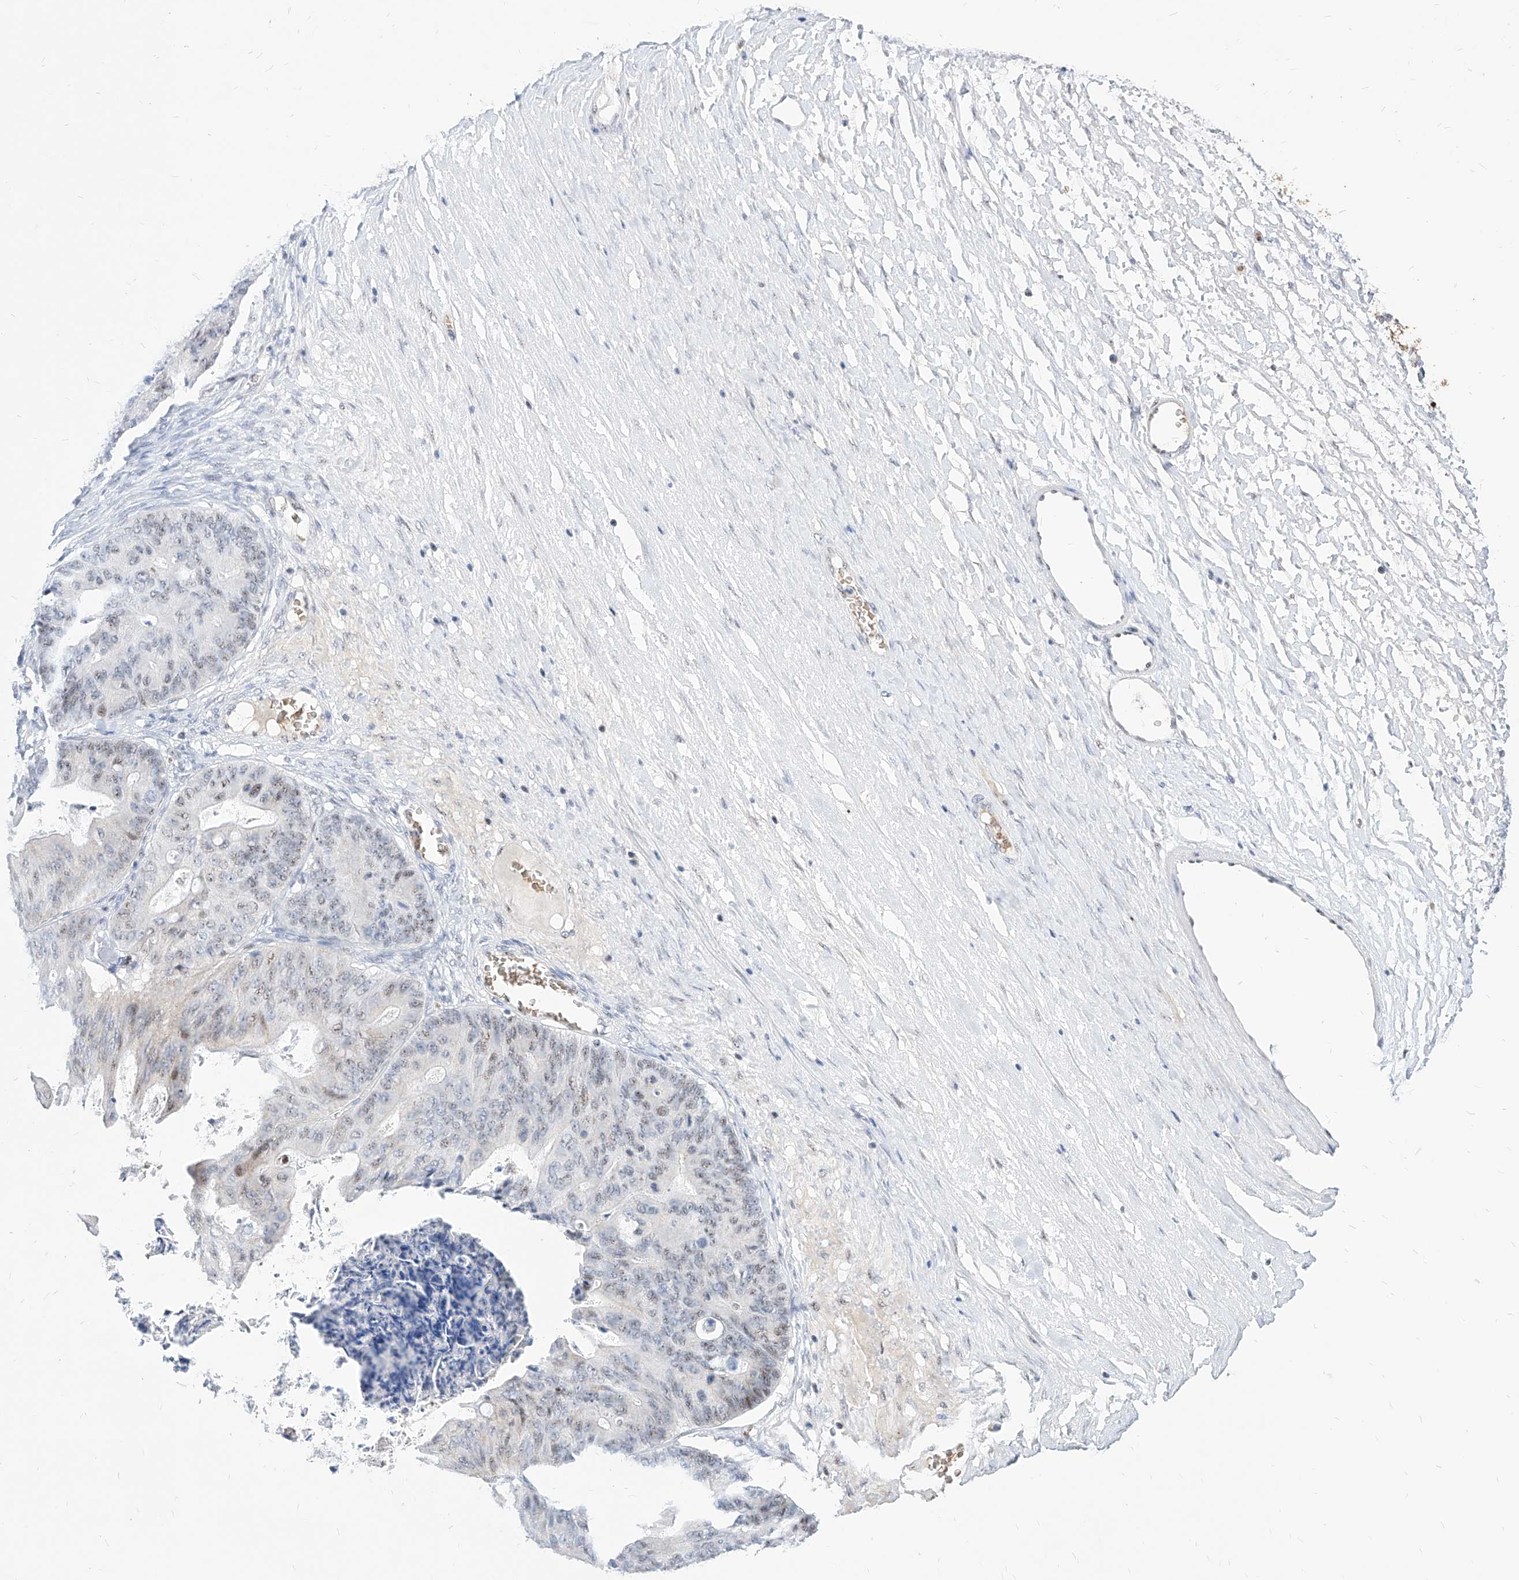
{"staining": {"intensity": "weak", "quantity": "25%-75%", "location": "nuclear"}, "tissue": "ovarian cancer", "cell_type": "Tumor cells", "image_type": "cancer", "snomed": [{"axis": "morphology", "description": "Cystadenocarcinoma, mucinous, NOS"}, {"axis": "topography", "description": "Ovary"}], "caption": "About 25%-75% of tumor cells in ovarian cancer exhibit weak nuclear protein staining as visualized by brown immunohistochemical staining.", "gene": "ZFP42", "patient": {"sex": "female", "age": 37}}